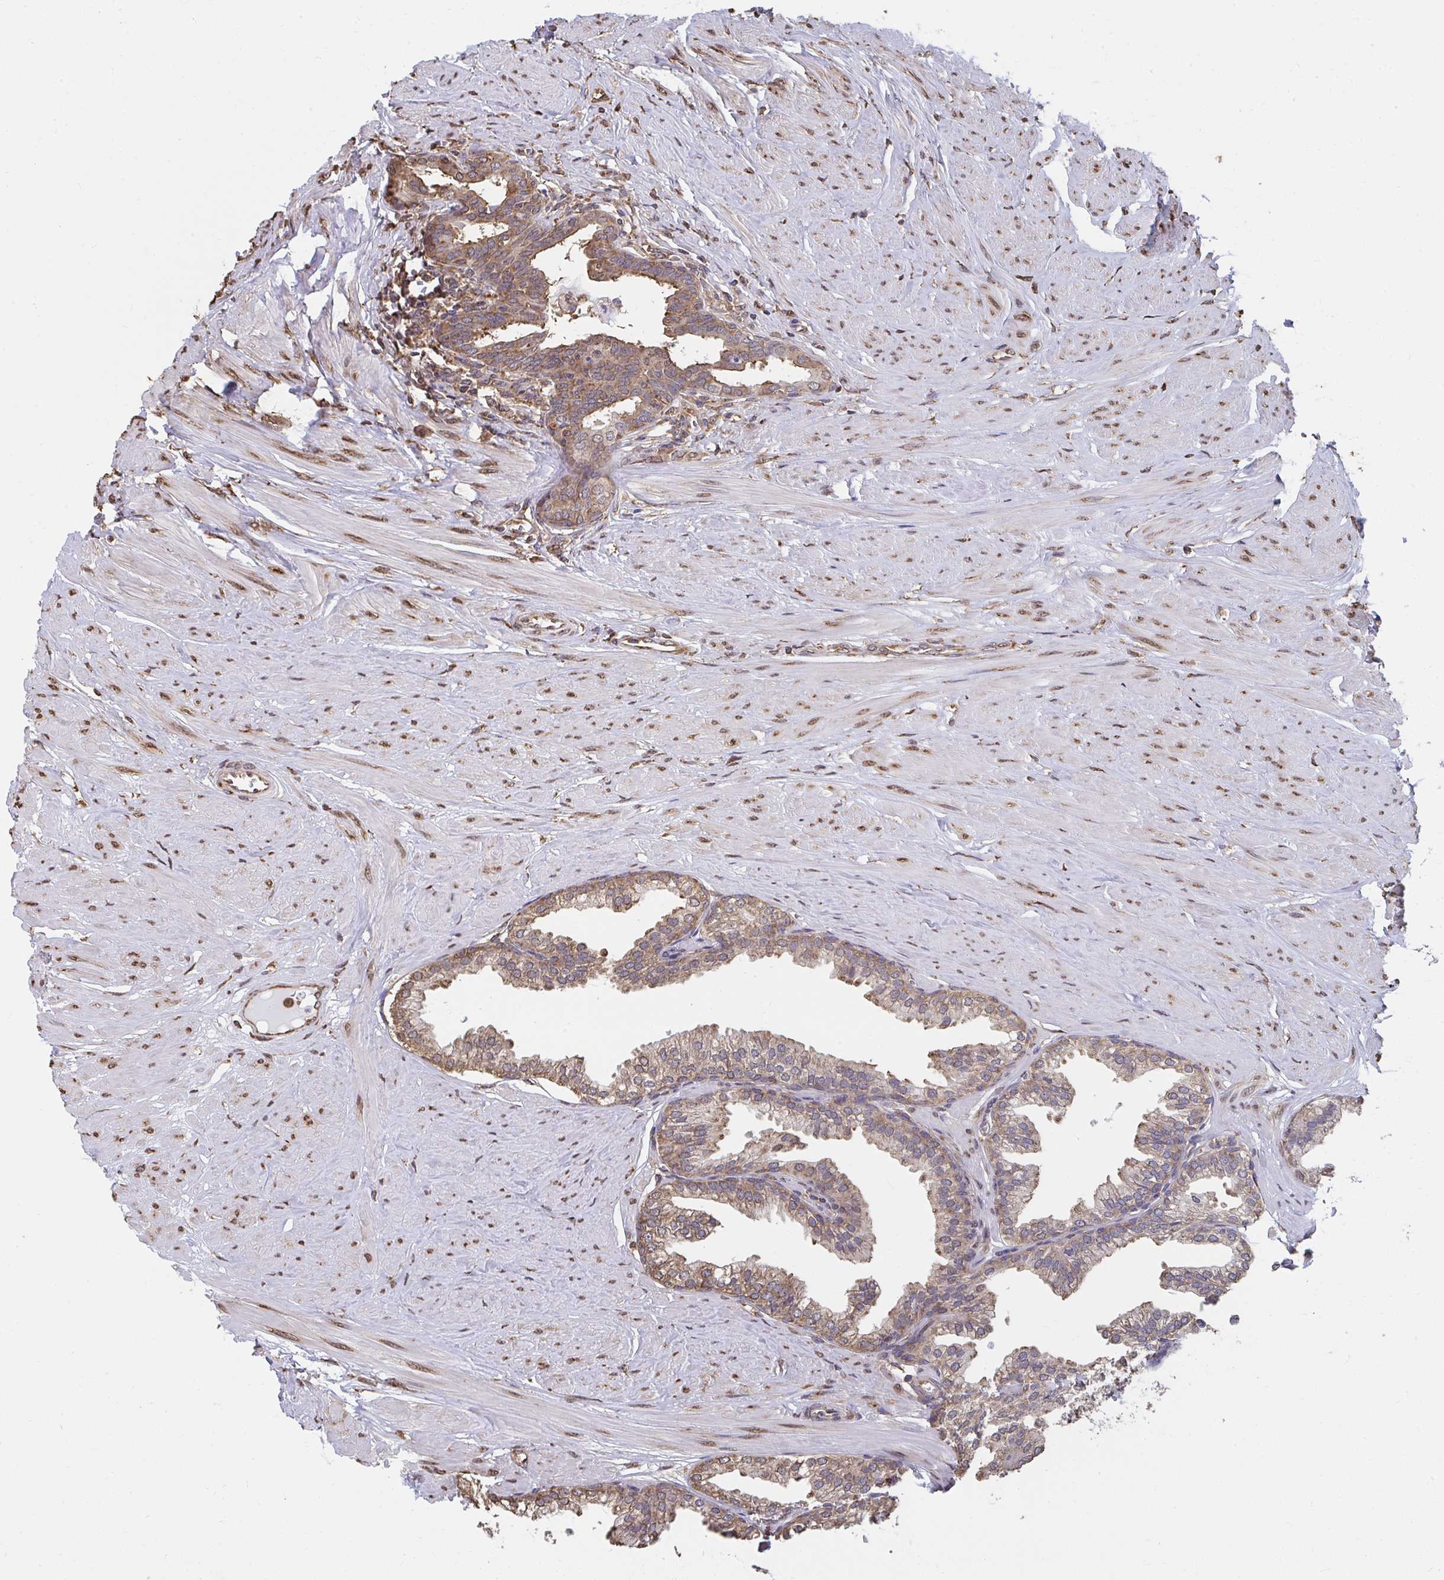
{"staining": {"intensity": "weak", "quantity": ">75%", "location": "cytoplasmic/membranous"}, "tissue": "prostate", "cell_type": "Glandular cells", "image_type": "normal", "snomed": [{"axis": "morphology", "description": "Normal tissue, NOS"}, {"axis": "topography", "description": "Prostate"}, {"axis": "topography", "description": "Peripheral nerve tissue"}], "caption": "Prostate stained for a protein (brown) reveals weak cytoplasmic/membranous positive staining in approximately >75% of glandular cells.", "gene": "SYNCRIP", "patient": {"sex": "male", "age": 55}}